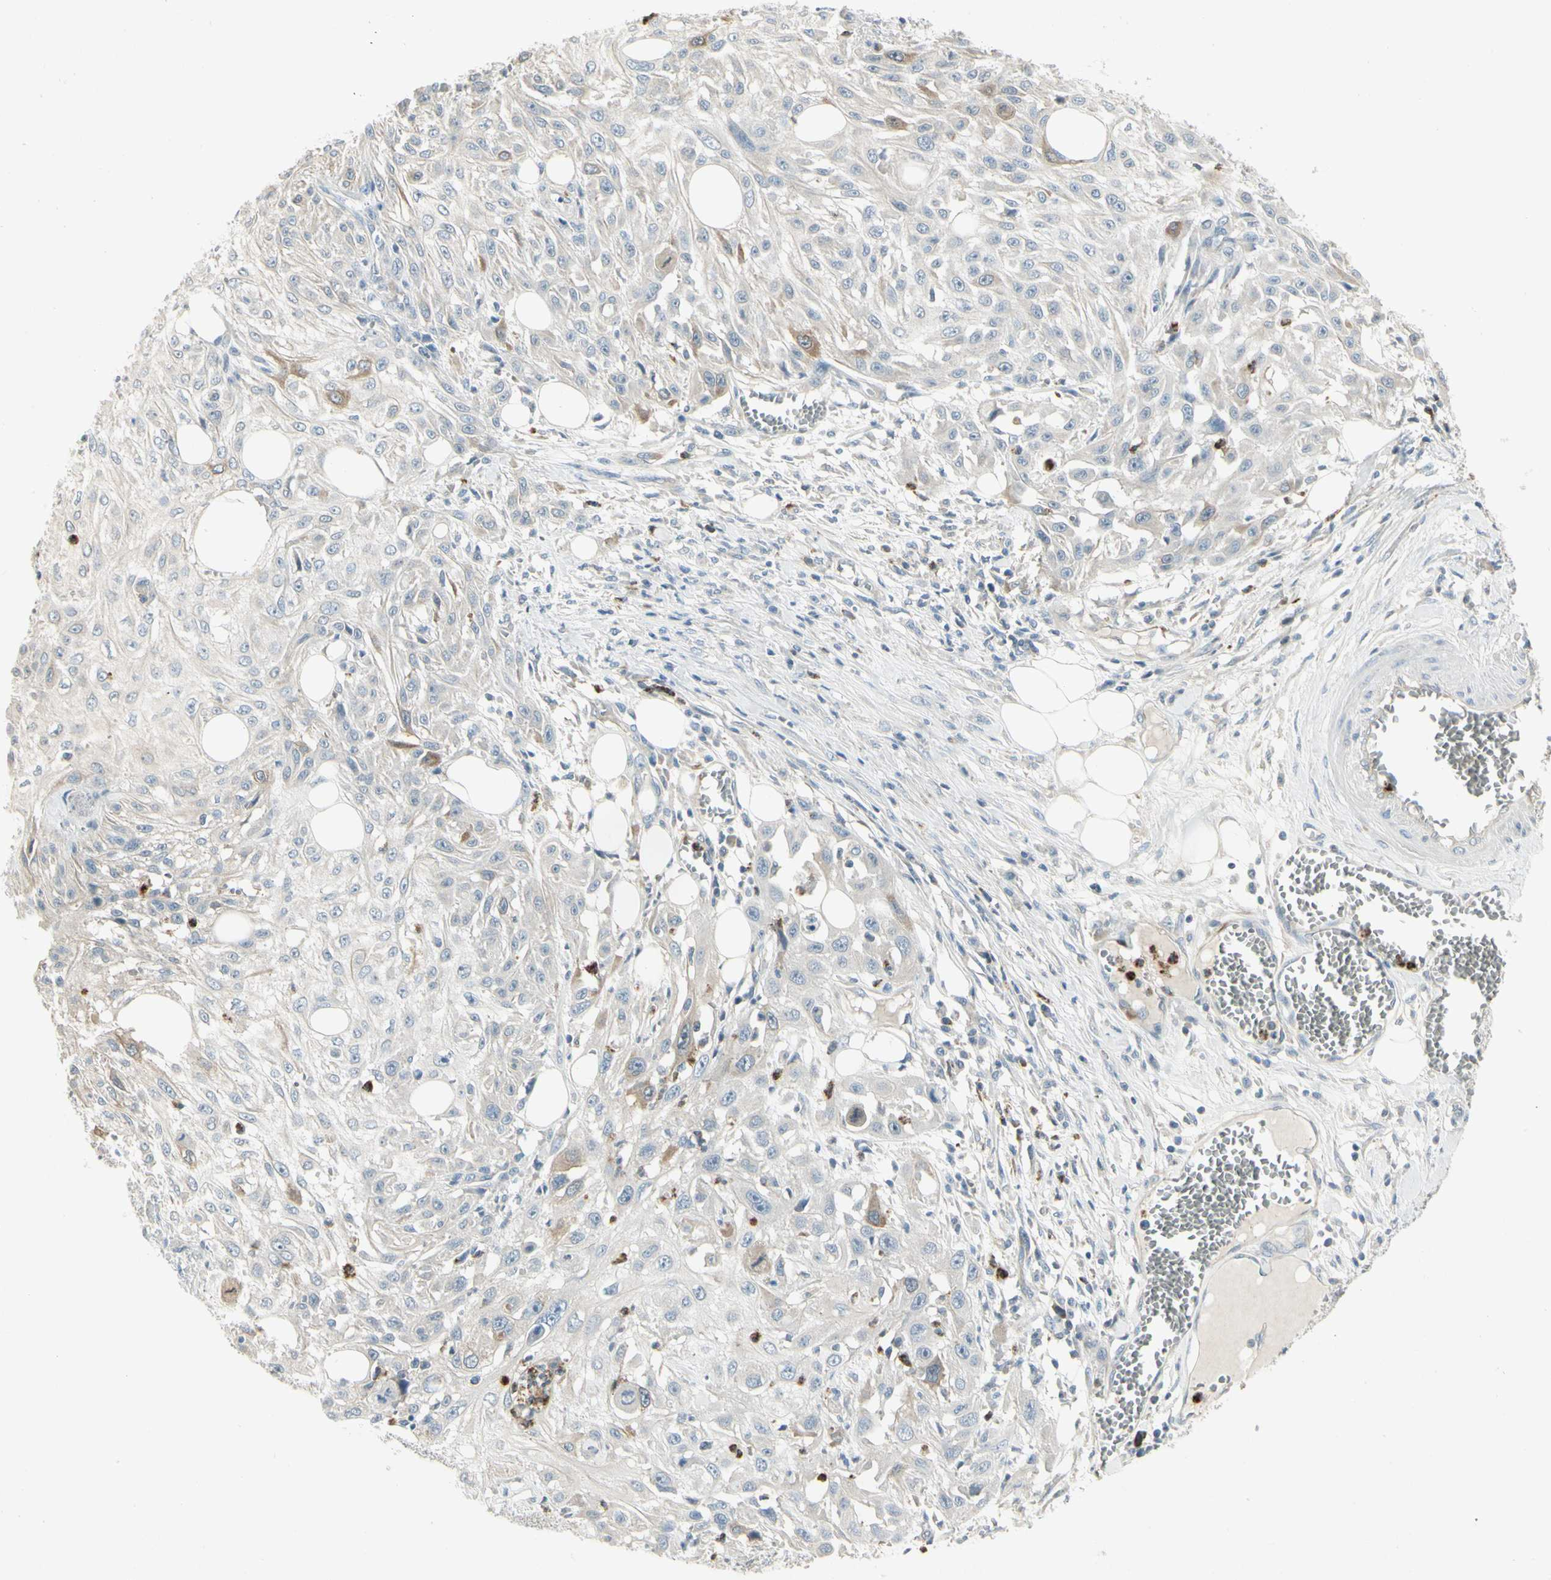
{"staining": {"intensity": "moderate", "quantity": "<25%", "location": "cytoplasmic/membranous"}, "tissue": "skin cancer", "cell_type": "Tumor cells", "image_type": "cancer", "snomed": [{"axis": "morphology", "description": "Squamous cell carcinoma, NOS"}, {"axis": "topography", "description": "Skin"}], "caption": "Skin cancer (squamous cell carcinoma) stained for a protein (brown) demonstrates moderate cytoplasmic/membranous positive staining in approximately <25% of tumor cells.", "gene": "CCNB2", "patient": {"sex": "male", "age": 75}}